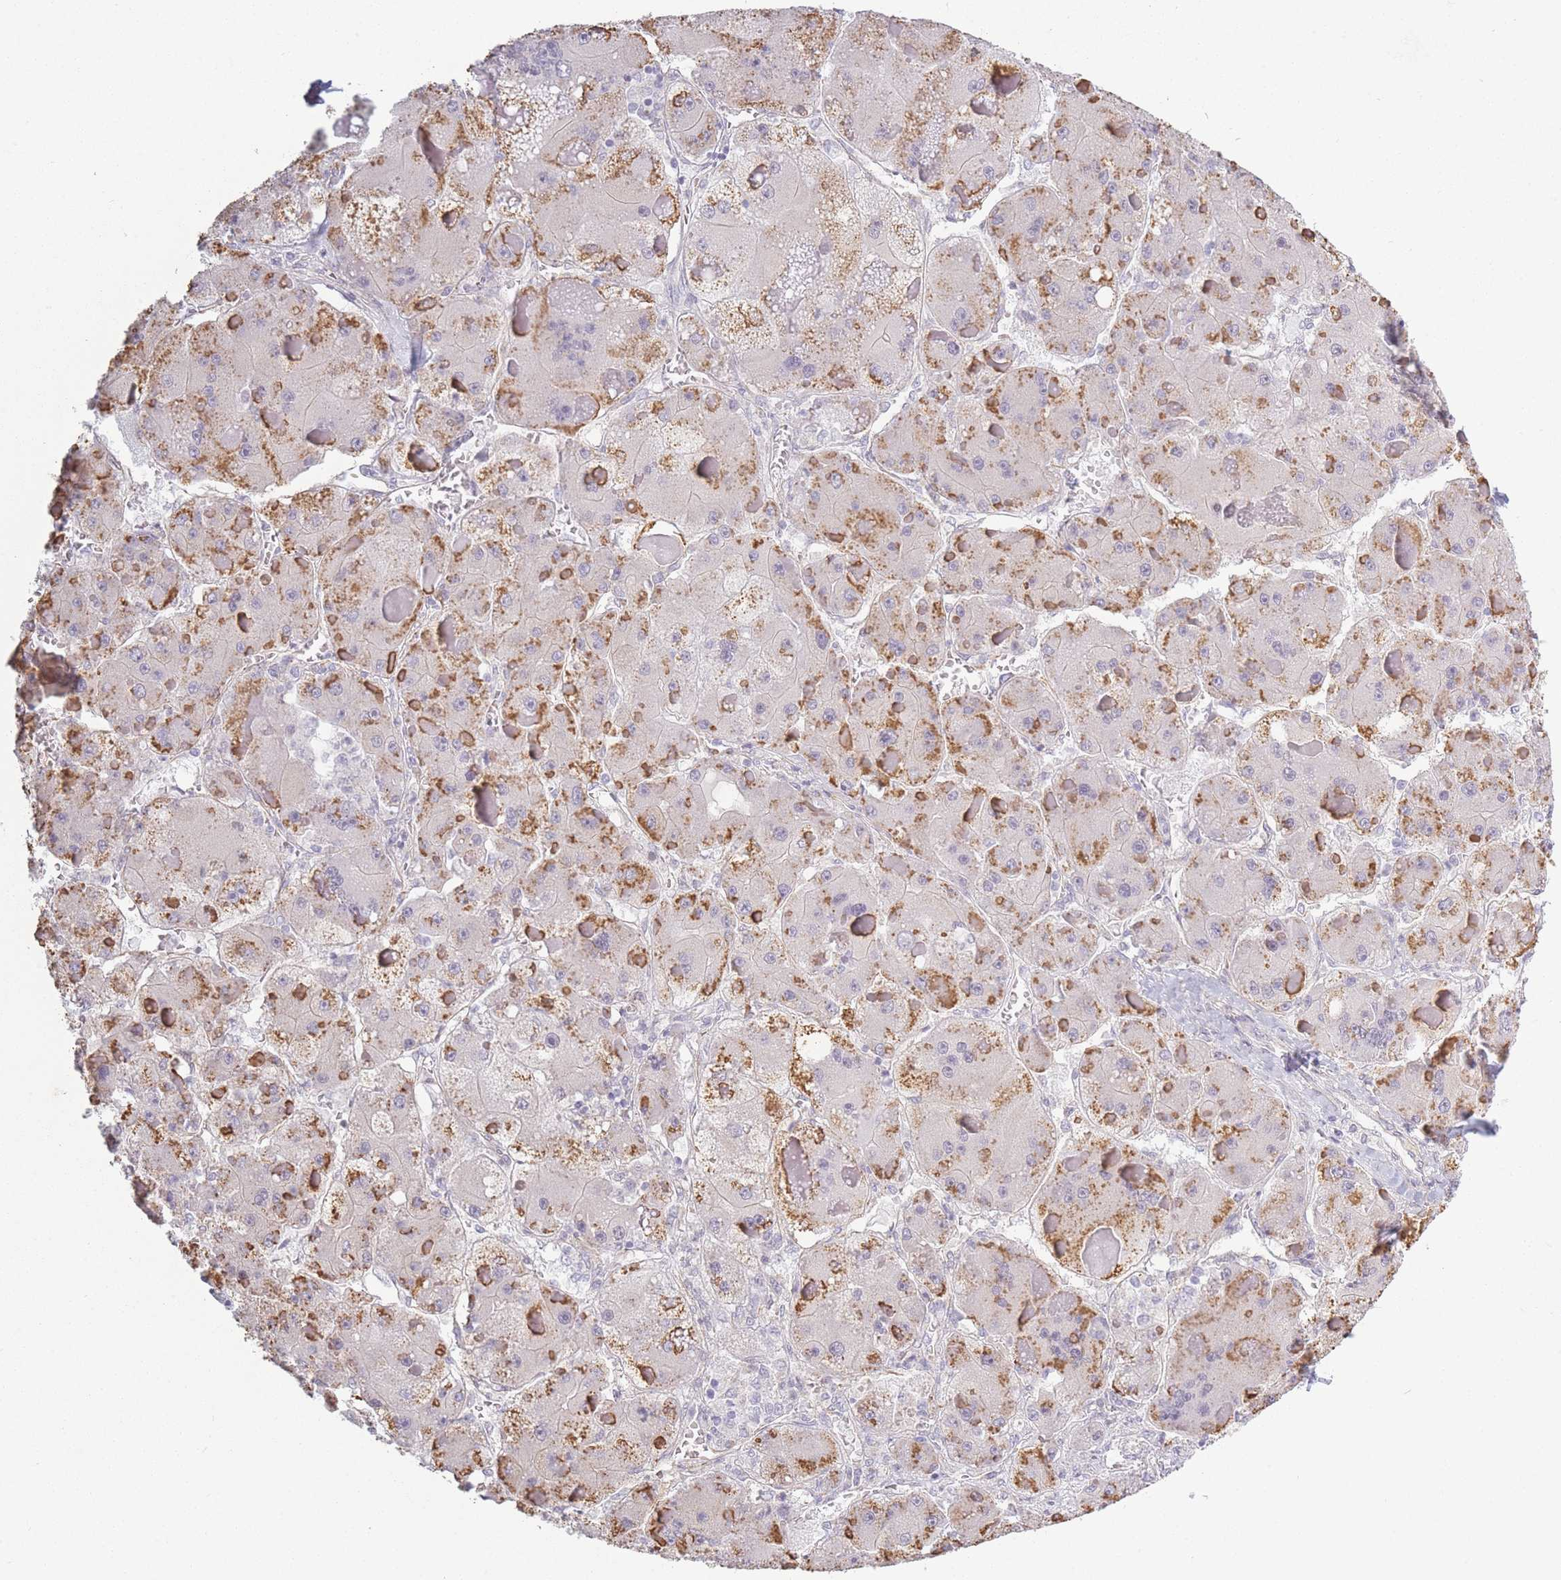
{"staining": {"intensity": "moderate", "quantity": "25%-75%", "location": "cytoplasmic/membranous"}, "tissue": "liver cancer", "cell_type": "Tumor cells", "image_type": "cancer", "snomed": [{"axis": "morphology", "description": "Carcinoma, Hepatocellular, NOS"}, {"axis": "topography", "description": "Liver"}], "caption": "Moderate cytoplasmic/membranous positivity for a protein is seen in about 25%-75% of tumor cells of hepatocellular carcinoma (liver) using immunohistochemistry.", "gene": "PLEKHG2", "patient": {"sex": "female", "age": 73}}